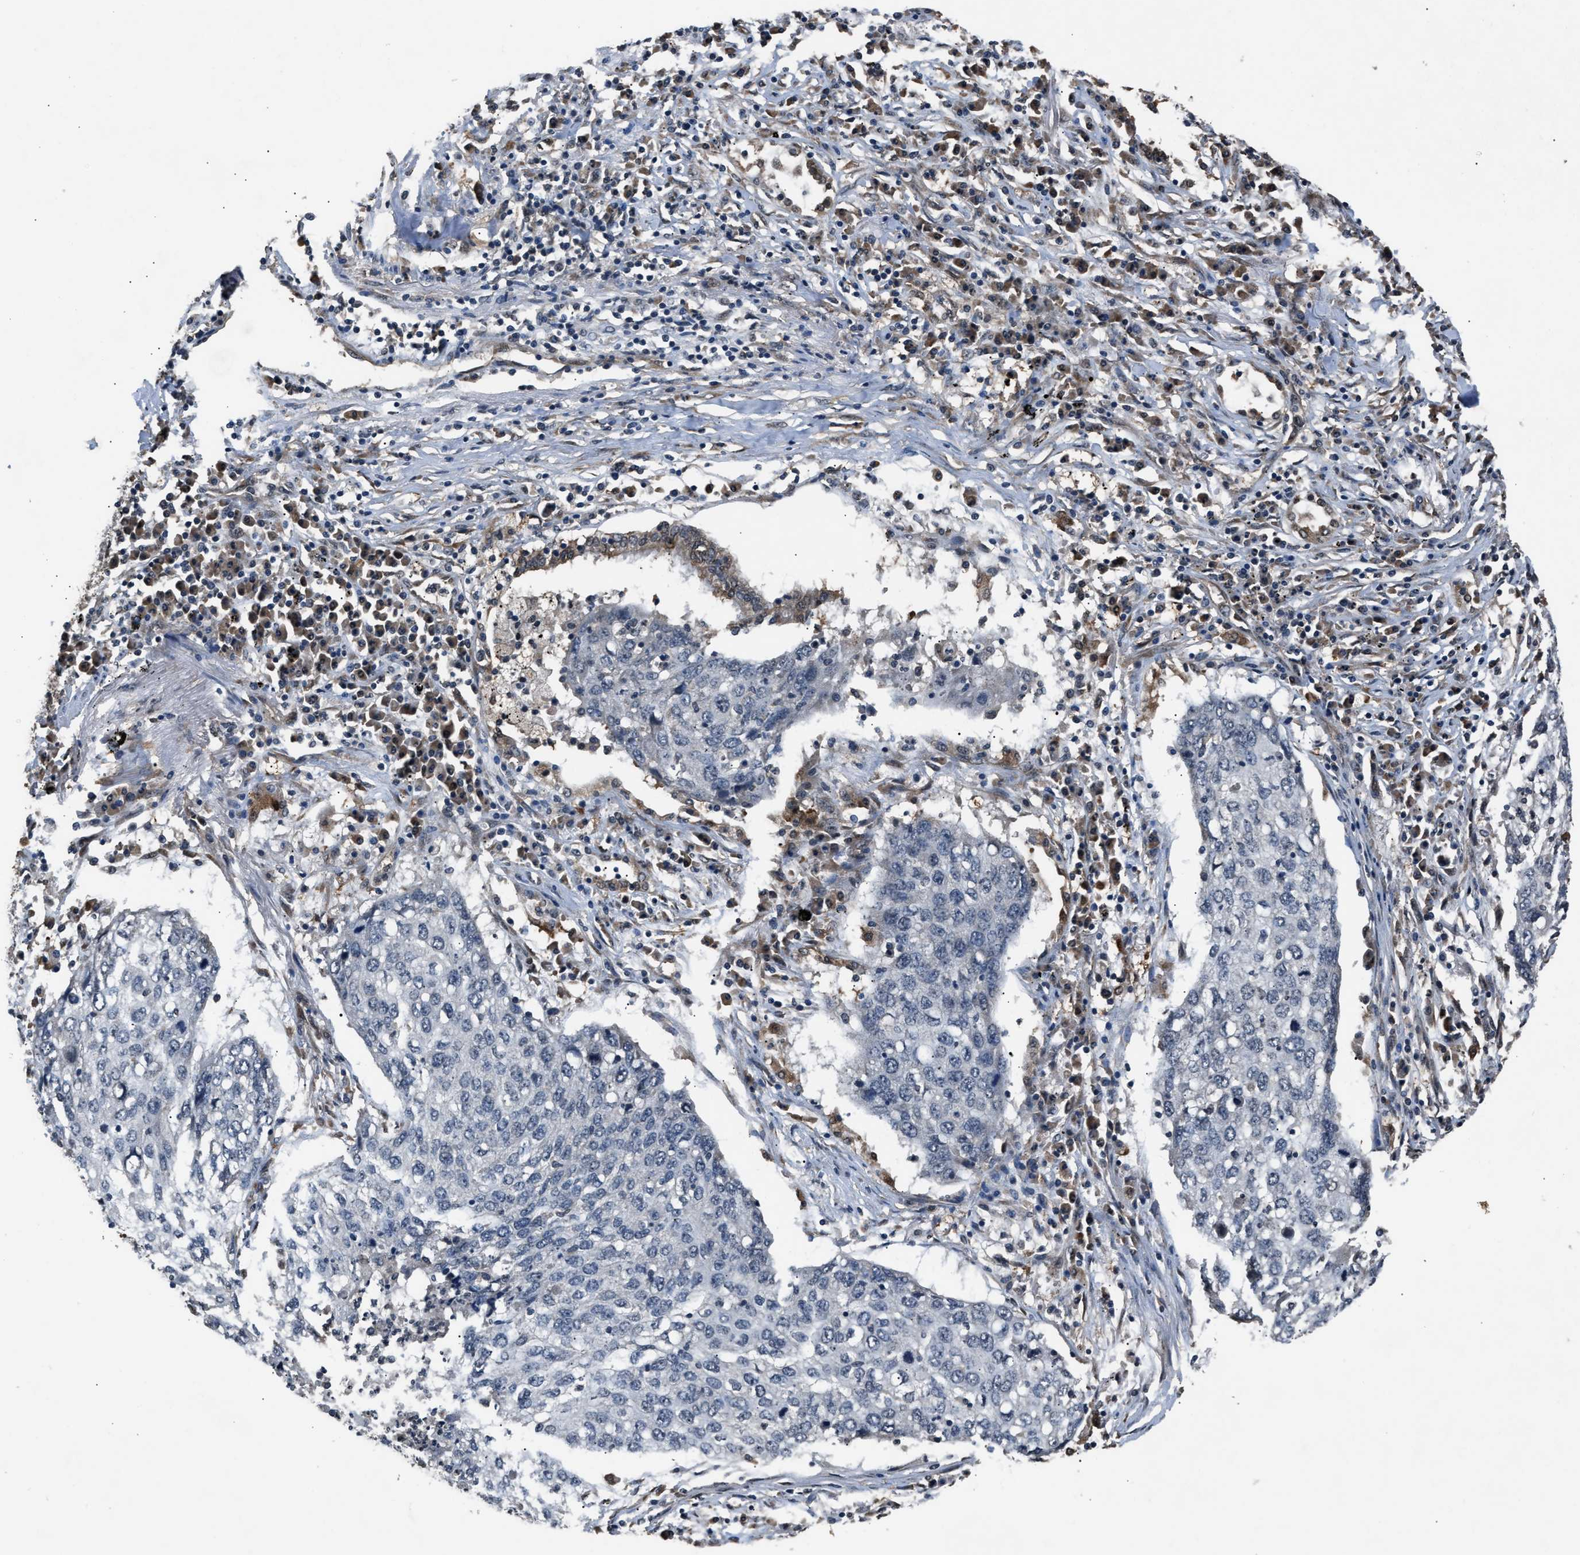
{"staining": {"intensity": "negative", "quantity": "none", "location": "none"}, "tissue": "lung cancer", "cell_type": "Tumor cells", "image_type": "cancer", "snomed": [{"axis": "morphology", "description": "Squamous cell carcinoma, NOS"}, {"axis": "topography", "description": "Lung"}], "caption": "High power microscopy image of an IHC micrograph of squamous cell carcinoma (lung), revealing no significant staining in tumor cells.", "gene": "TP53I3", "patient": {"sex": "female", "age": 63}}